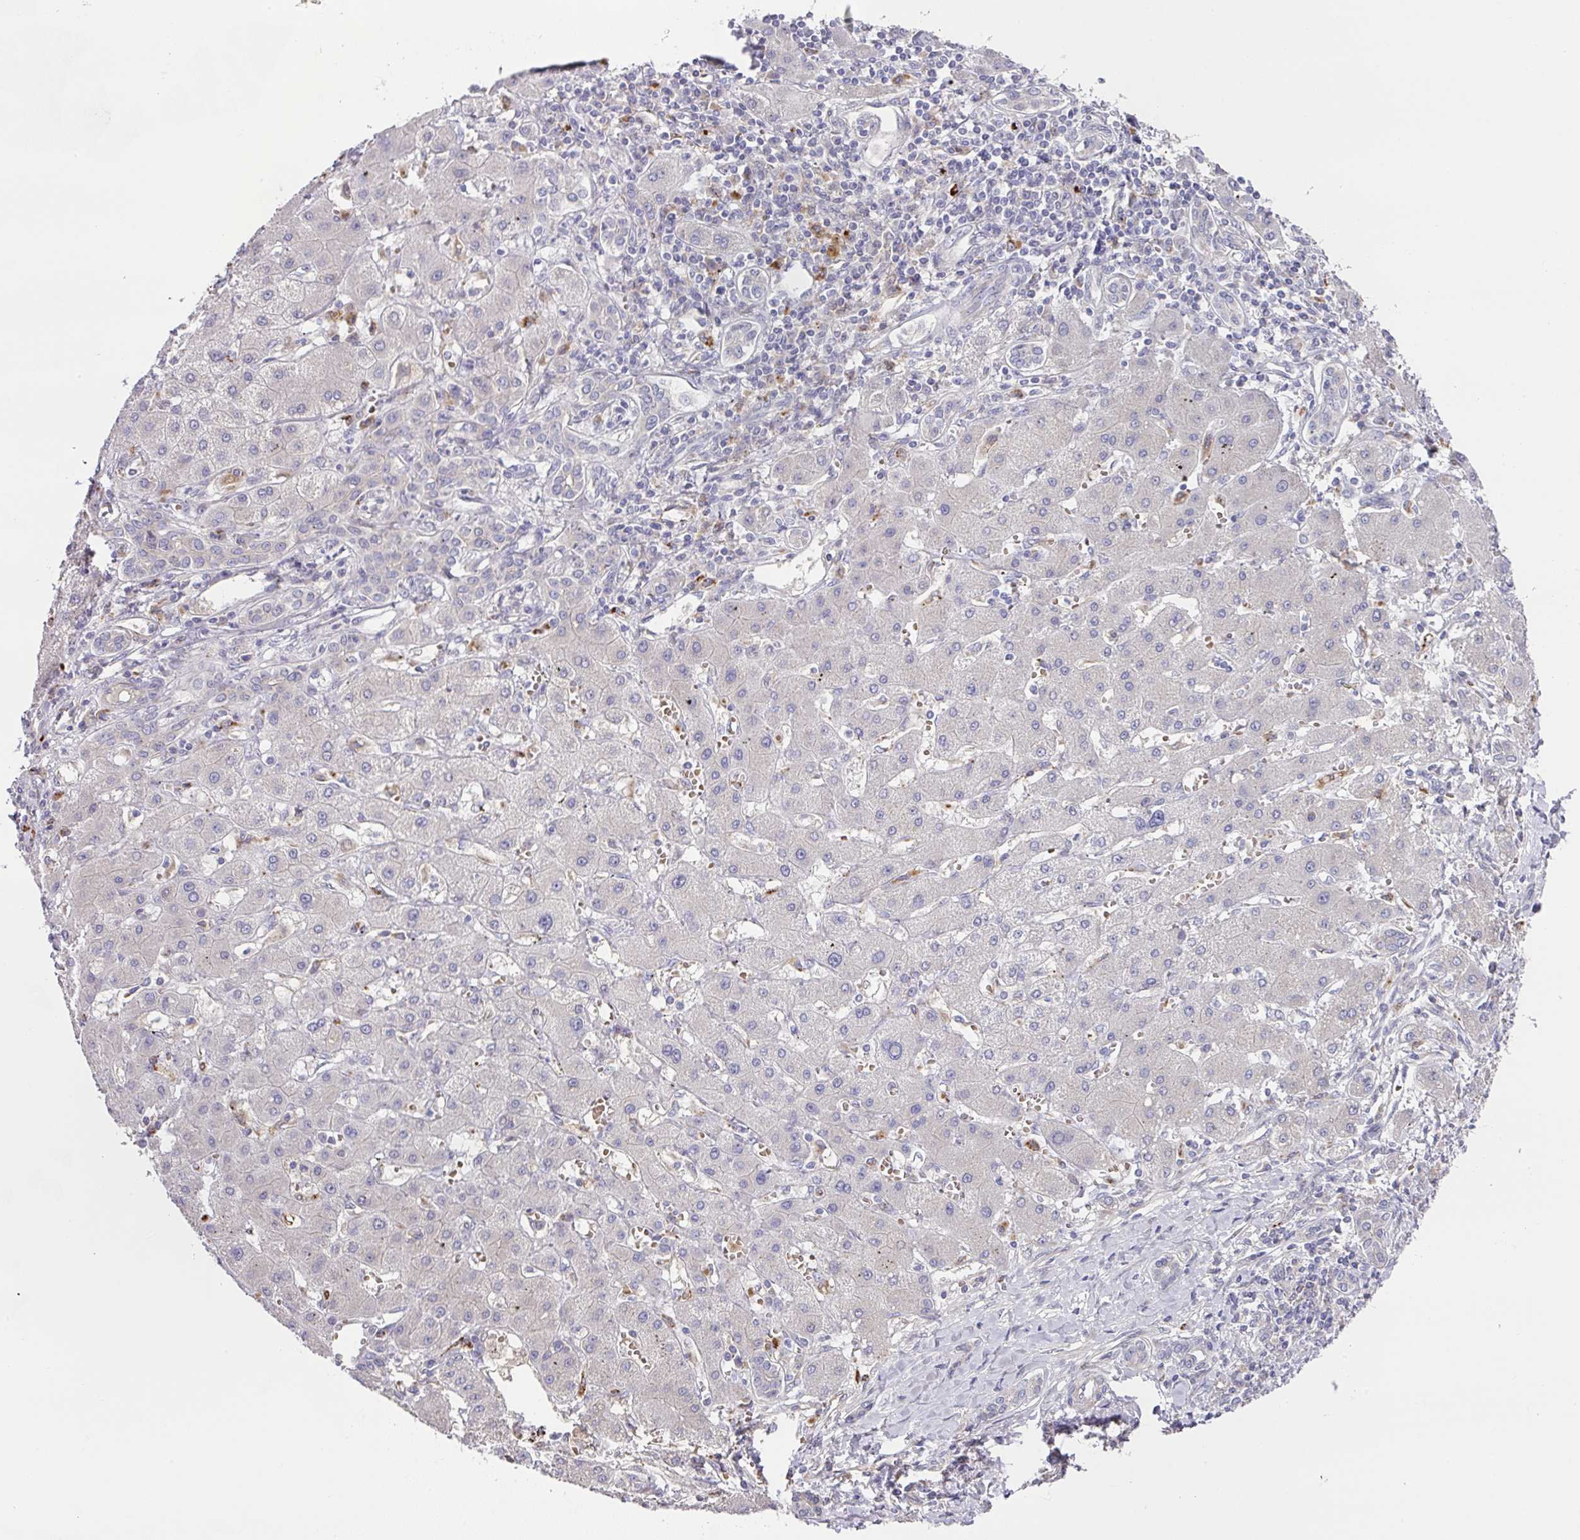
{"staining": {"intensity": "negative", "quantity": "none", "location": "none"}, "tissue": "liver cancer", "cell_type": "Tumor cells", "image_type": "cancer", "snomed": [{"axis": "morphology", "description": "Cholangiocarcinoma"}, {"axis": "topography", "description": "Liver"}], "caption": "Liver cancer stained for a protein using immunohistochemistry (IHC) exhibits no expression tumor cells.", "gene": "TARM1", "patient": {"sex": "male", "age": 59}}